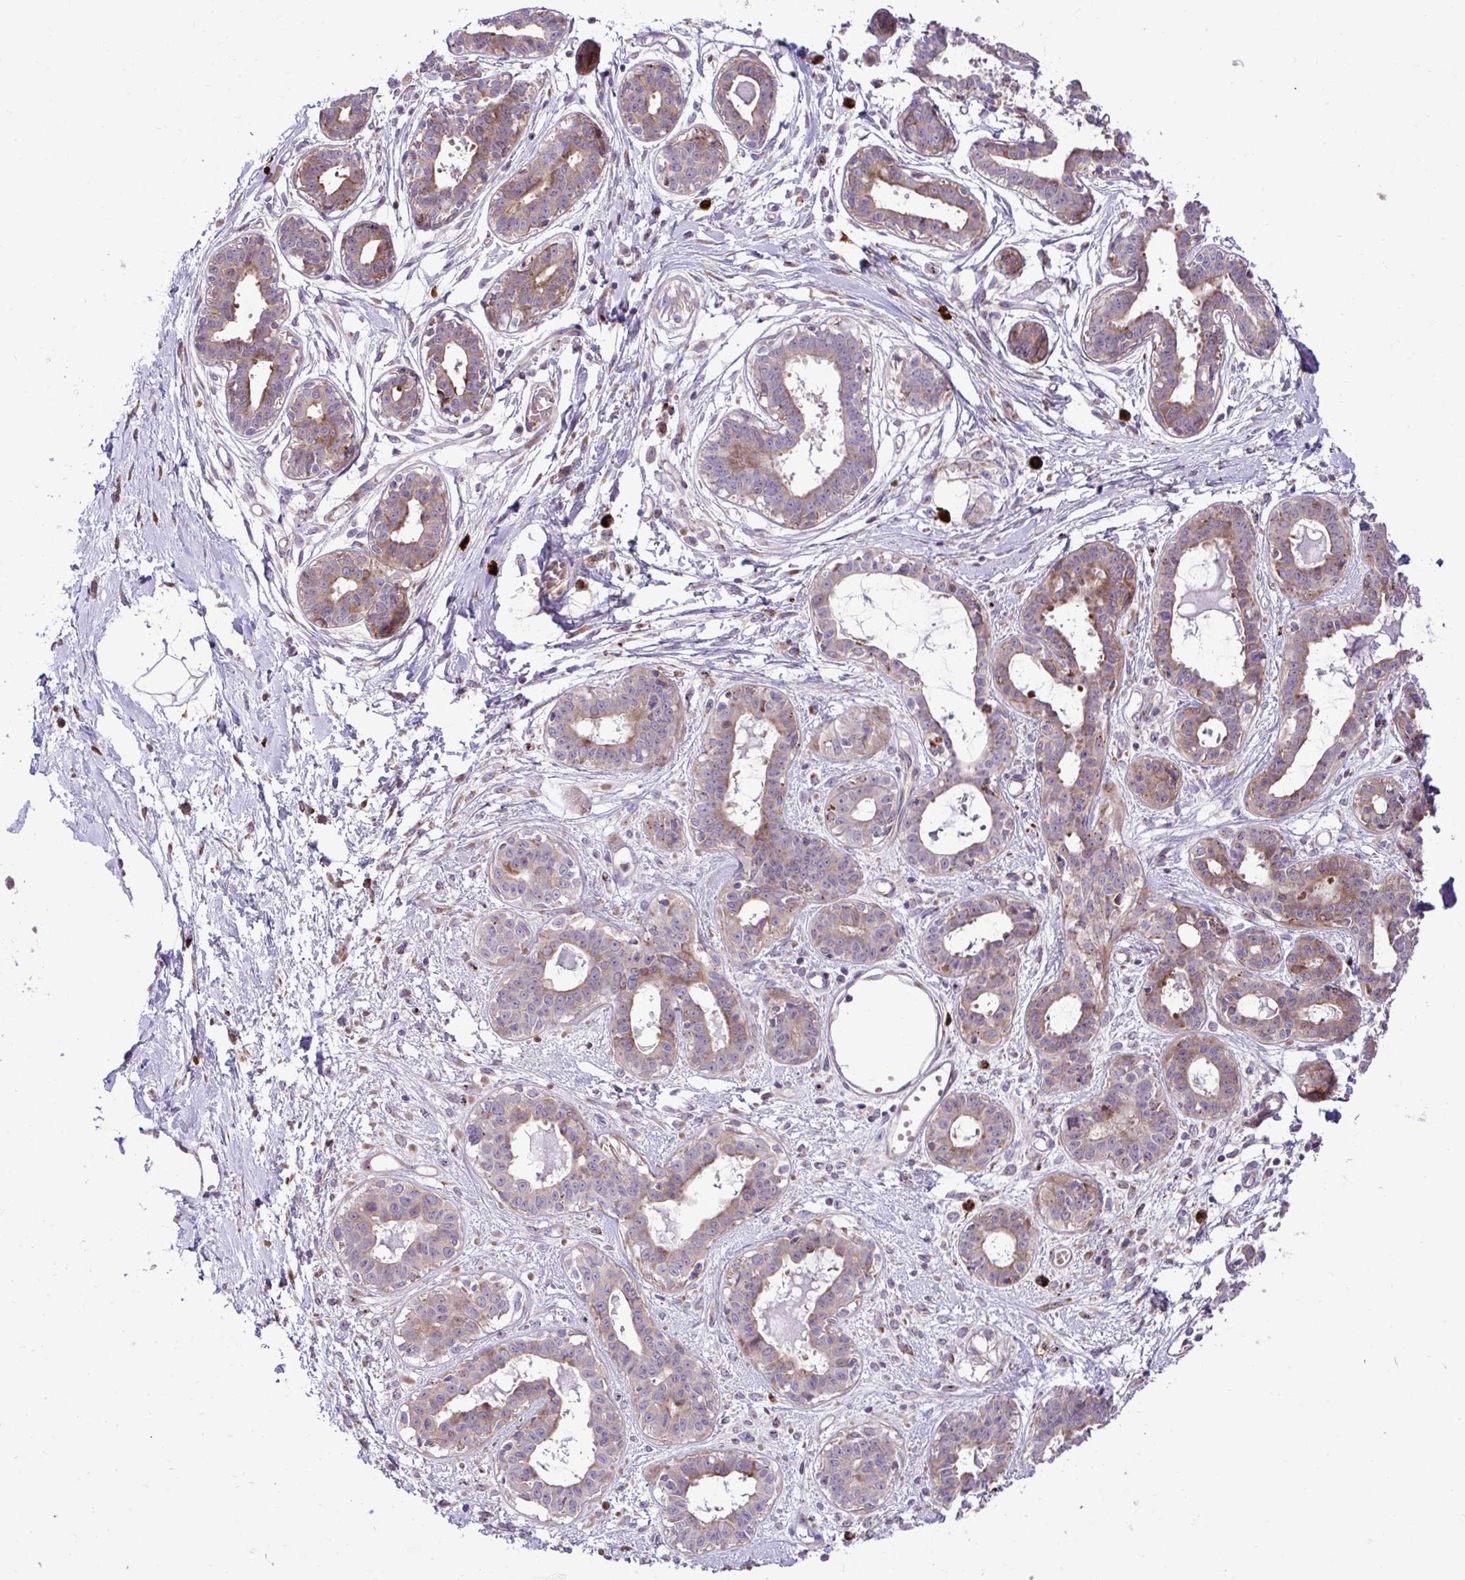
{"staining": {"intensity": "negative", "quantity": "none", "location": "none"}, "tissue": "breast", "cell_type": "Adipocytes", "image_type": "normal", "snomed": [{"axis": "morphology", "description": "Normal tissue, NOS"}, {"axis": "topography", "description": "Breast"}], "caption": "DAB (3,3'-diaminobenzidine) immunohistochemical staining of unremarkable human breast displays no significant expression in adipocytes.", "gene": "LIMS1", "patient": {"sex": "female", "age": 45}}